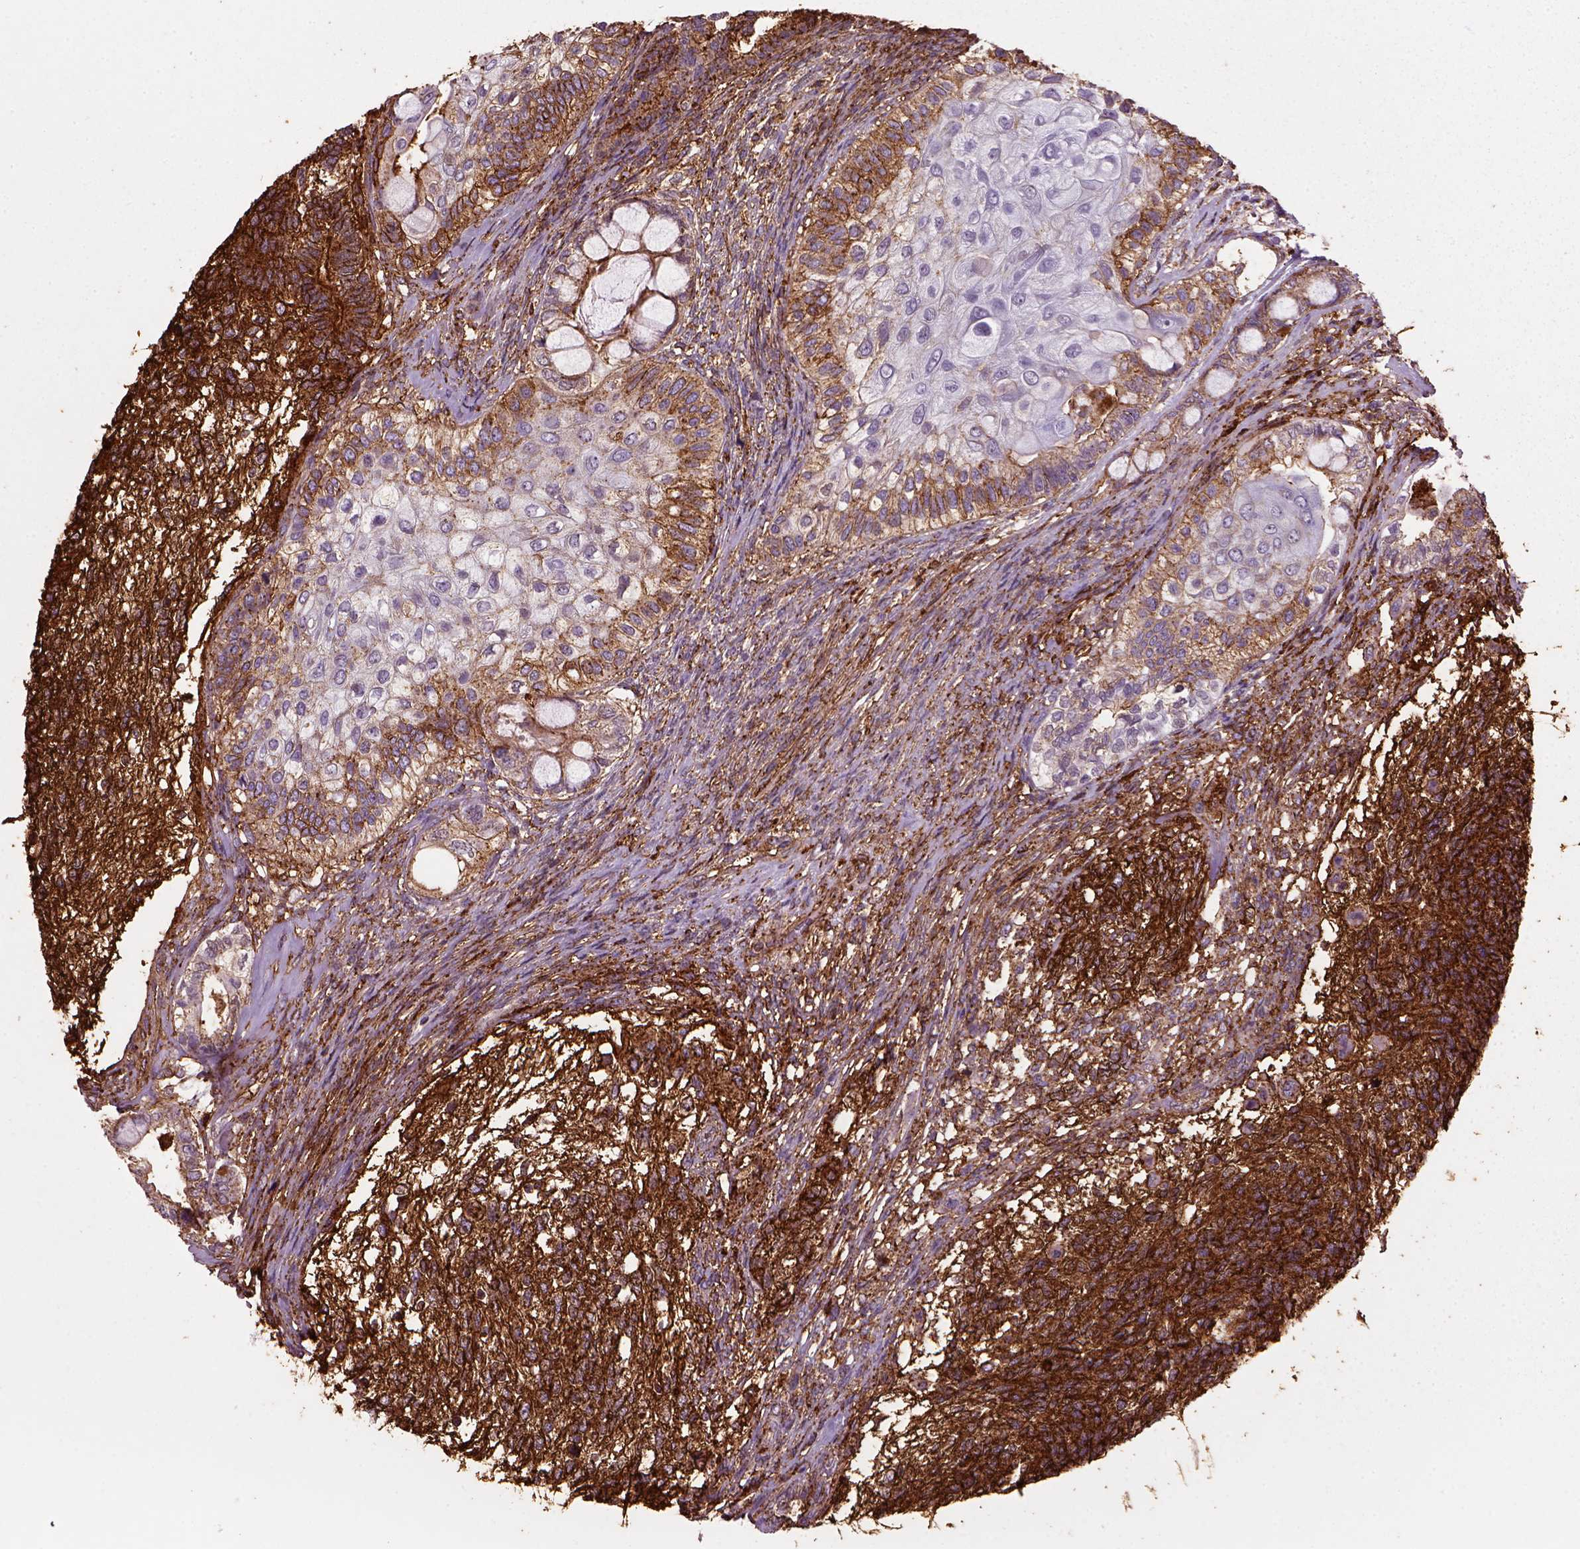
{"staining": {"intensity": "strong", "quantity": "25%-75%", "location": "cytoplasmic/membranous"}, "tissue": "testis cancer", "cell_type": "Tumor cells", "image_type": "cancer", "snomed": [{"axis": "morphology", "description": "Seminoma, NOS"}, {"axis": "morphology", "description": "Carcinoma, Embryonal, NOS"}, {"axis": "topography", "description": "Testis"}], "caption": "About 25%-75% of tumor cells in human embryonal carcinoma (testis) display strong cytoplasmic/membranous protein staining as visualized by brown immunohistochemical staining.", "gene": "MARCKS", "patient": {"sex": "male", "age": 41}}